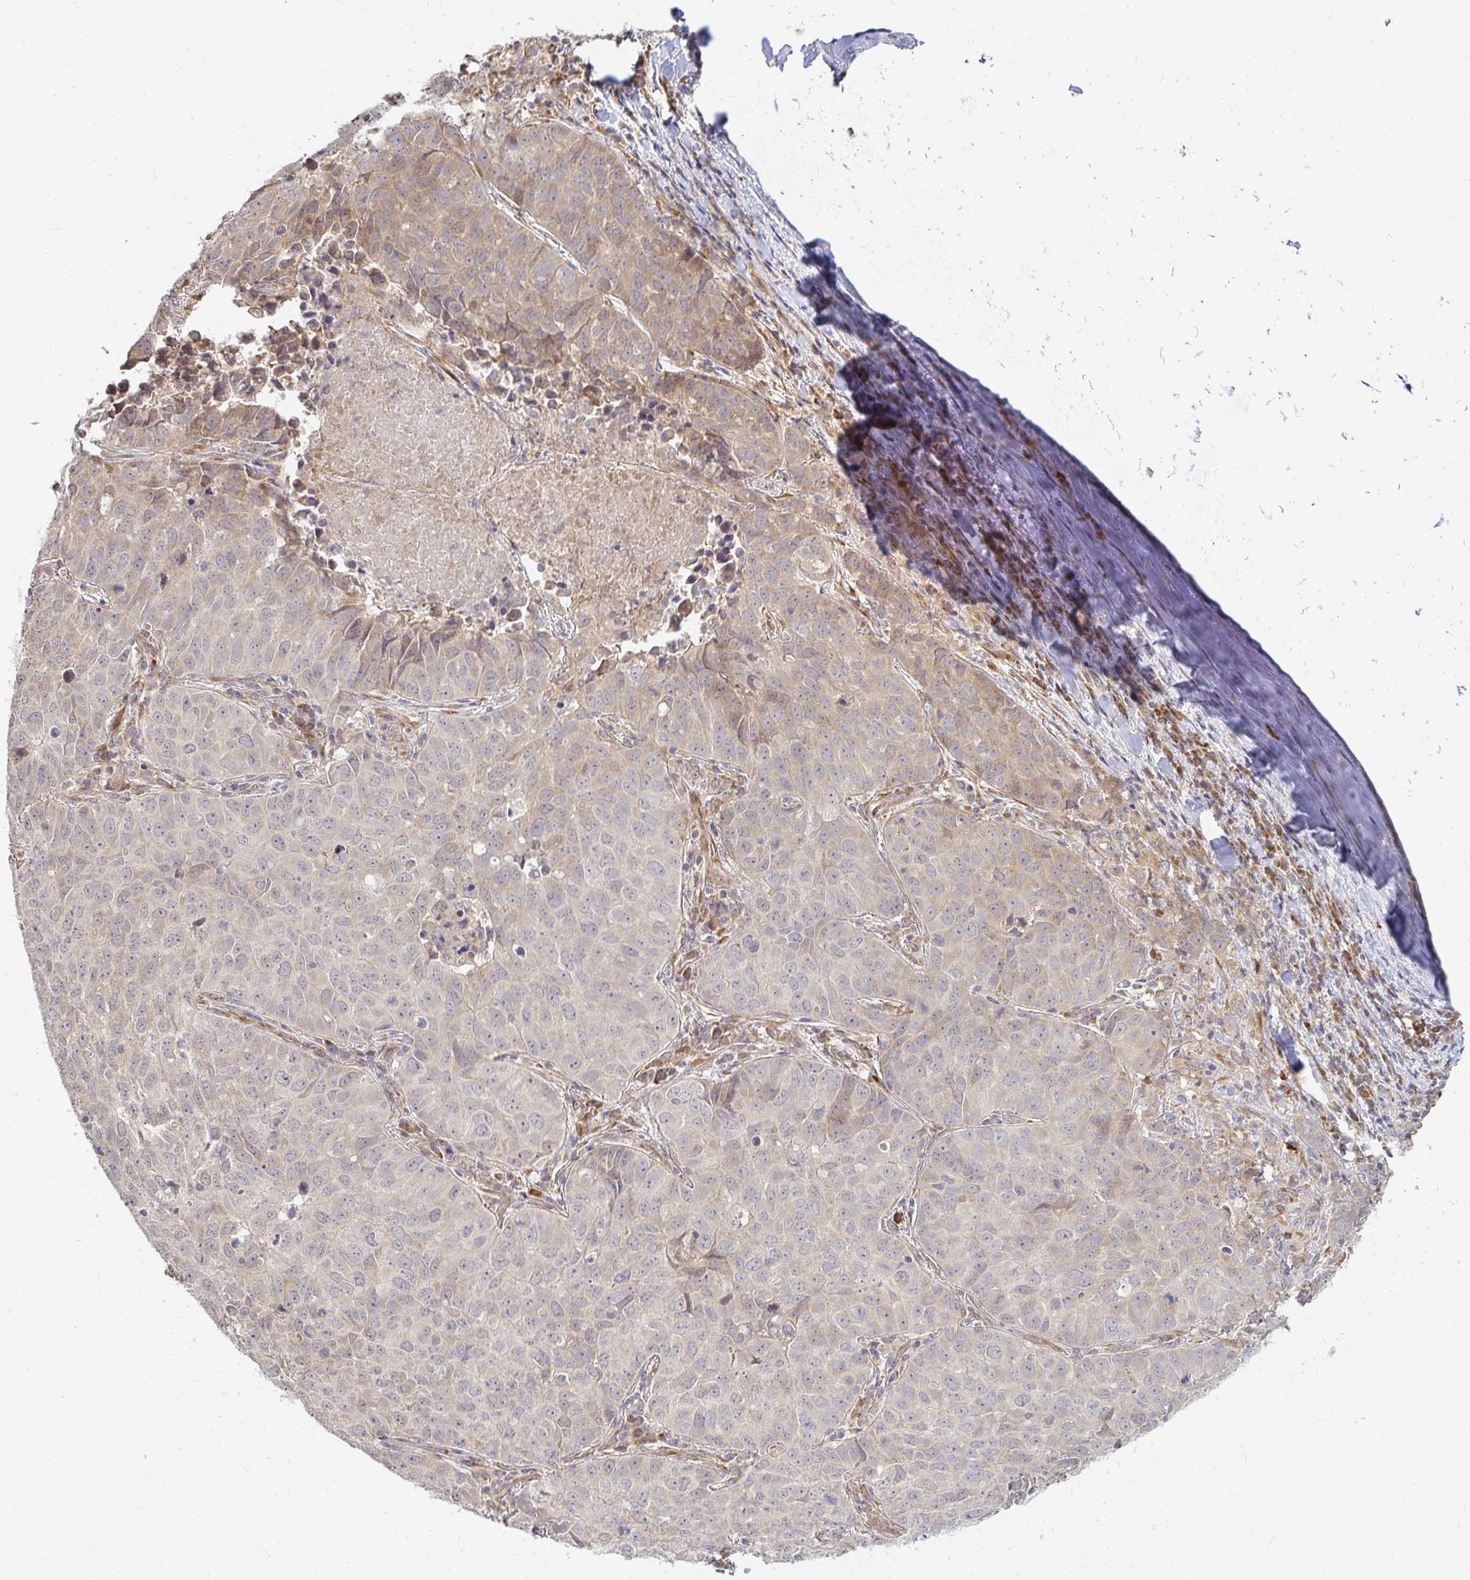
{"staining": {"intensity": "negative", "quantity": "none", "location": "none"}, "tissue": "lung cancer", "cell_type": "Tumor cells", "image_type": "cancer", "snomed": [{"axis": "morphology", "description": "Adenocarcinoma, NOS"}, {"axis": "topography", "description": "Lung"}], "caption": "Immunohistochemistry histopathology image of lung cancer stained for a protein (brown), which demonstrates no staining in tumor cells.", "gene": "CAST", "patient": {"sex": "female", "age": 50}}